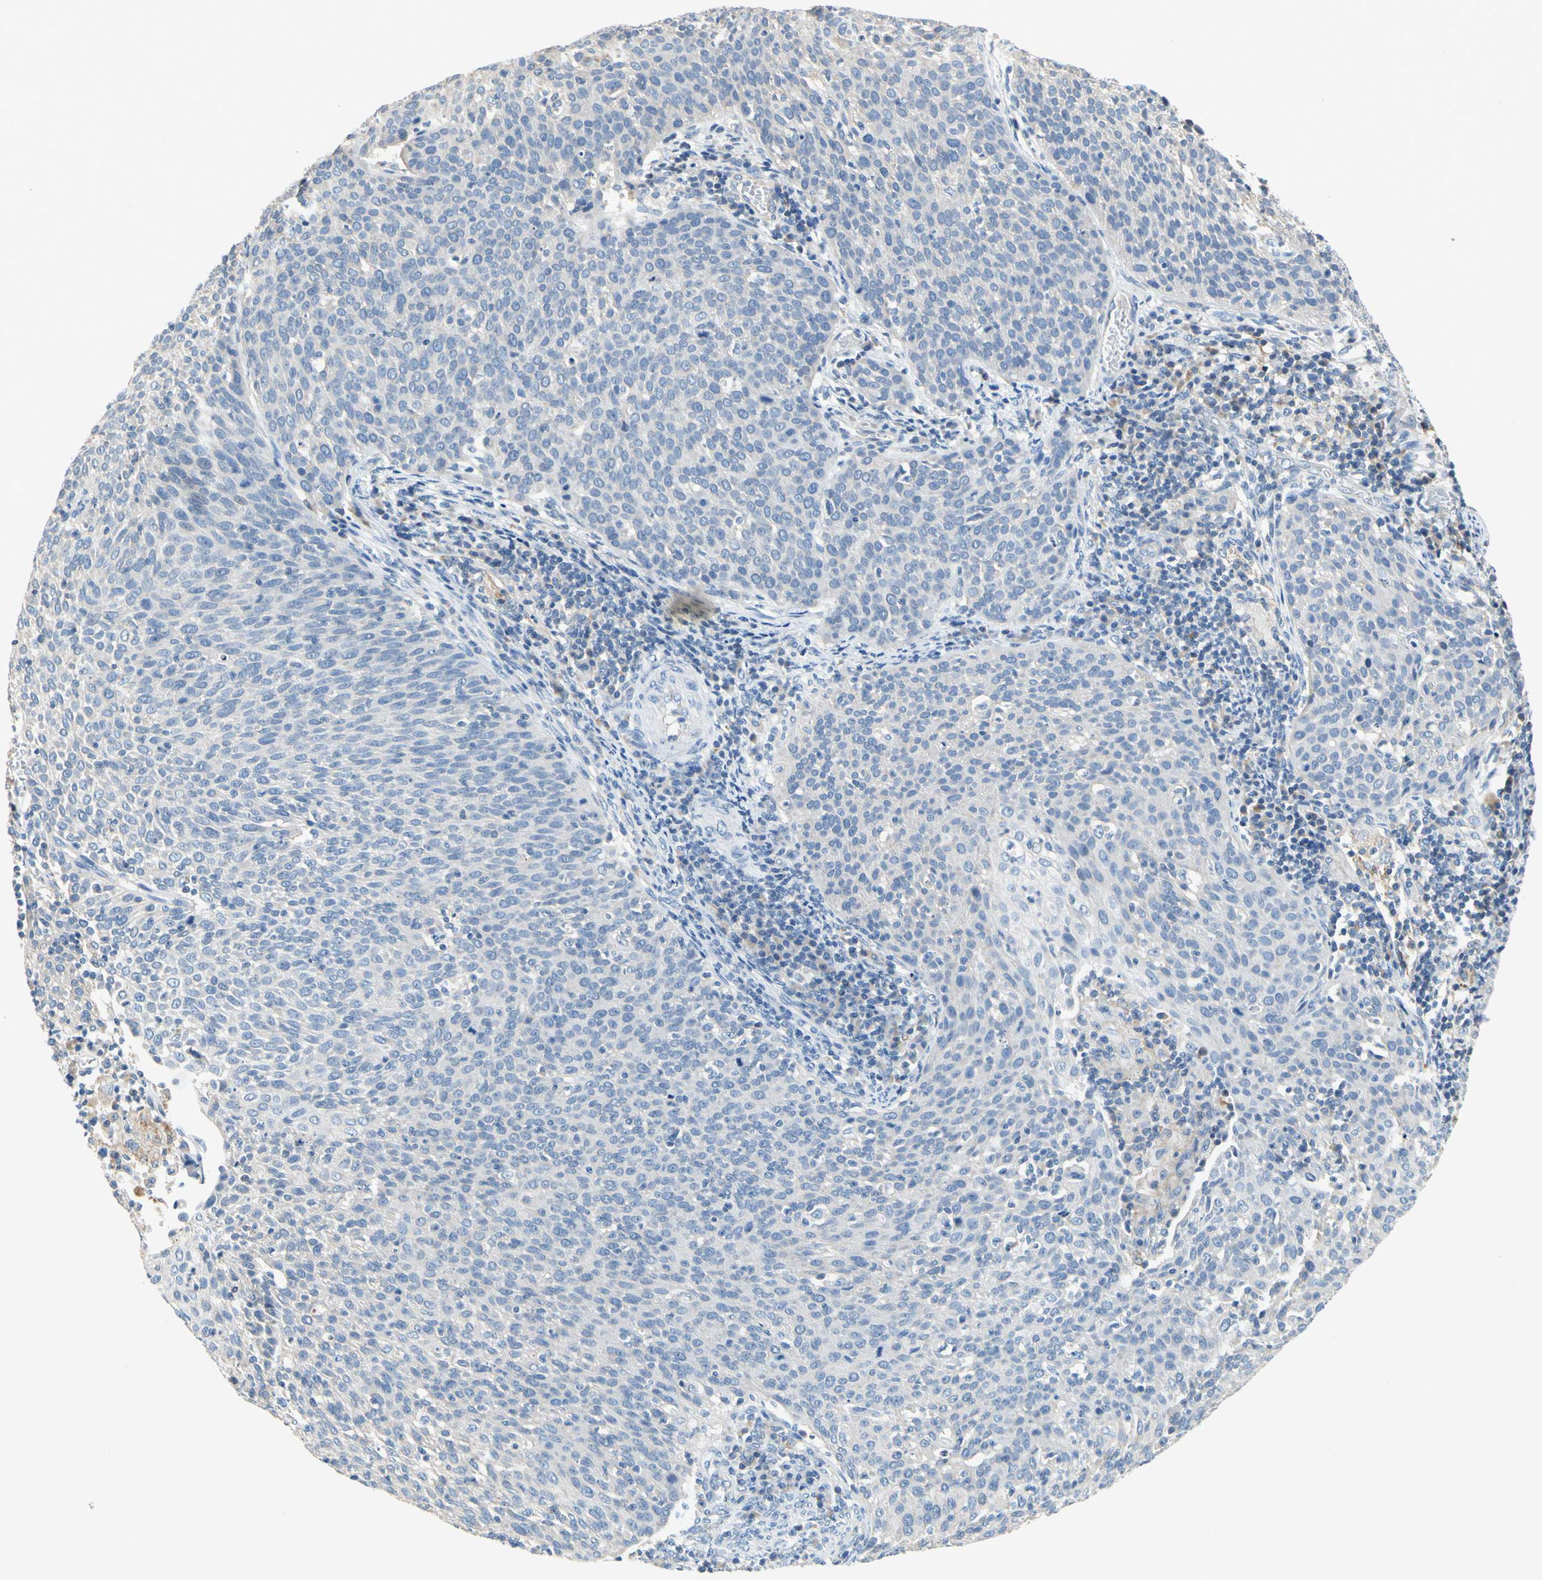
{"staining": {"intensity": "negative", "quantity": "none", "location": "none"}, "tissue": "cervical cancer", "cell_type": "Tumor cells", "image_type": "cancer", "snomed": [{"axis": "morphology", "description": "Squamous cell carcinoma, NOS"}, {"axis": "topography", "description": "Cervix"}], "caption": "Tumor cells are negative for protein expression in human squamous cell carcinoma (cervical).", "gene": "CCM2L", "patient": {"sex": "female", "age": 38}}